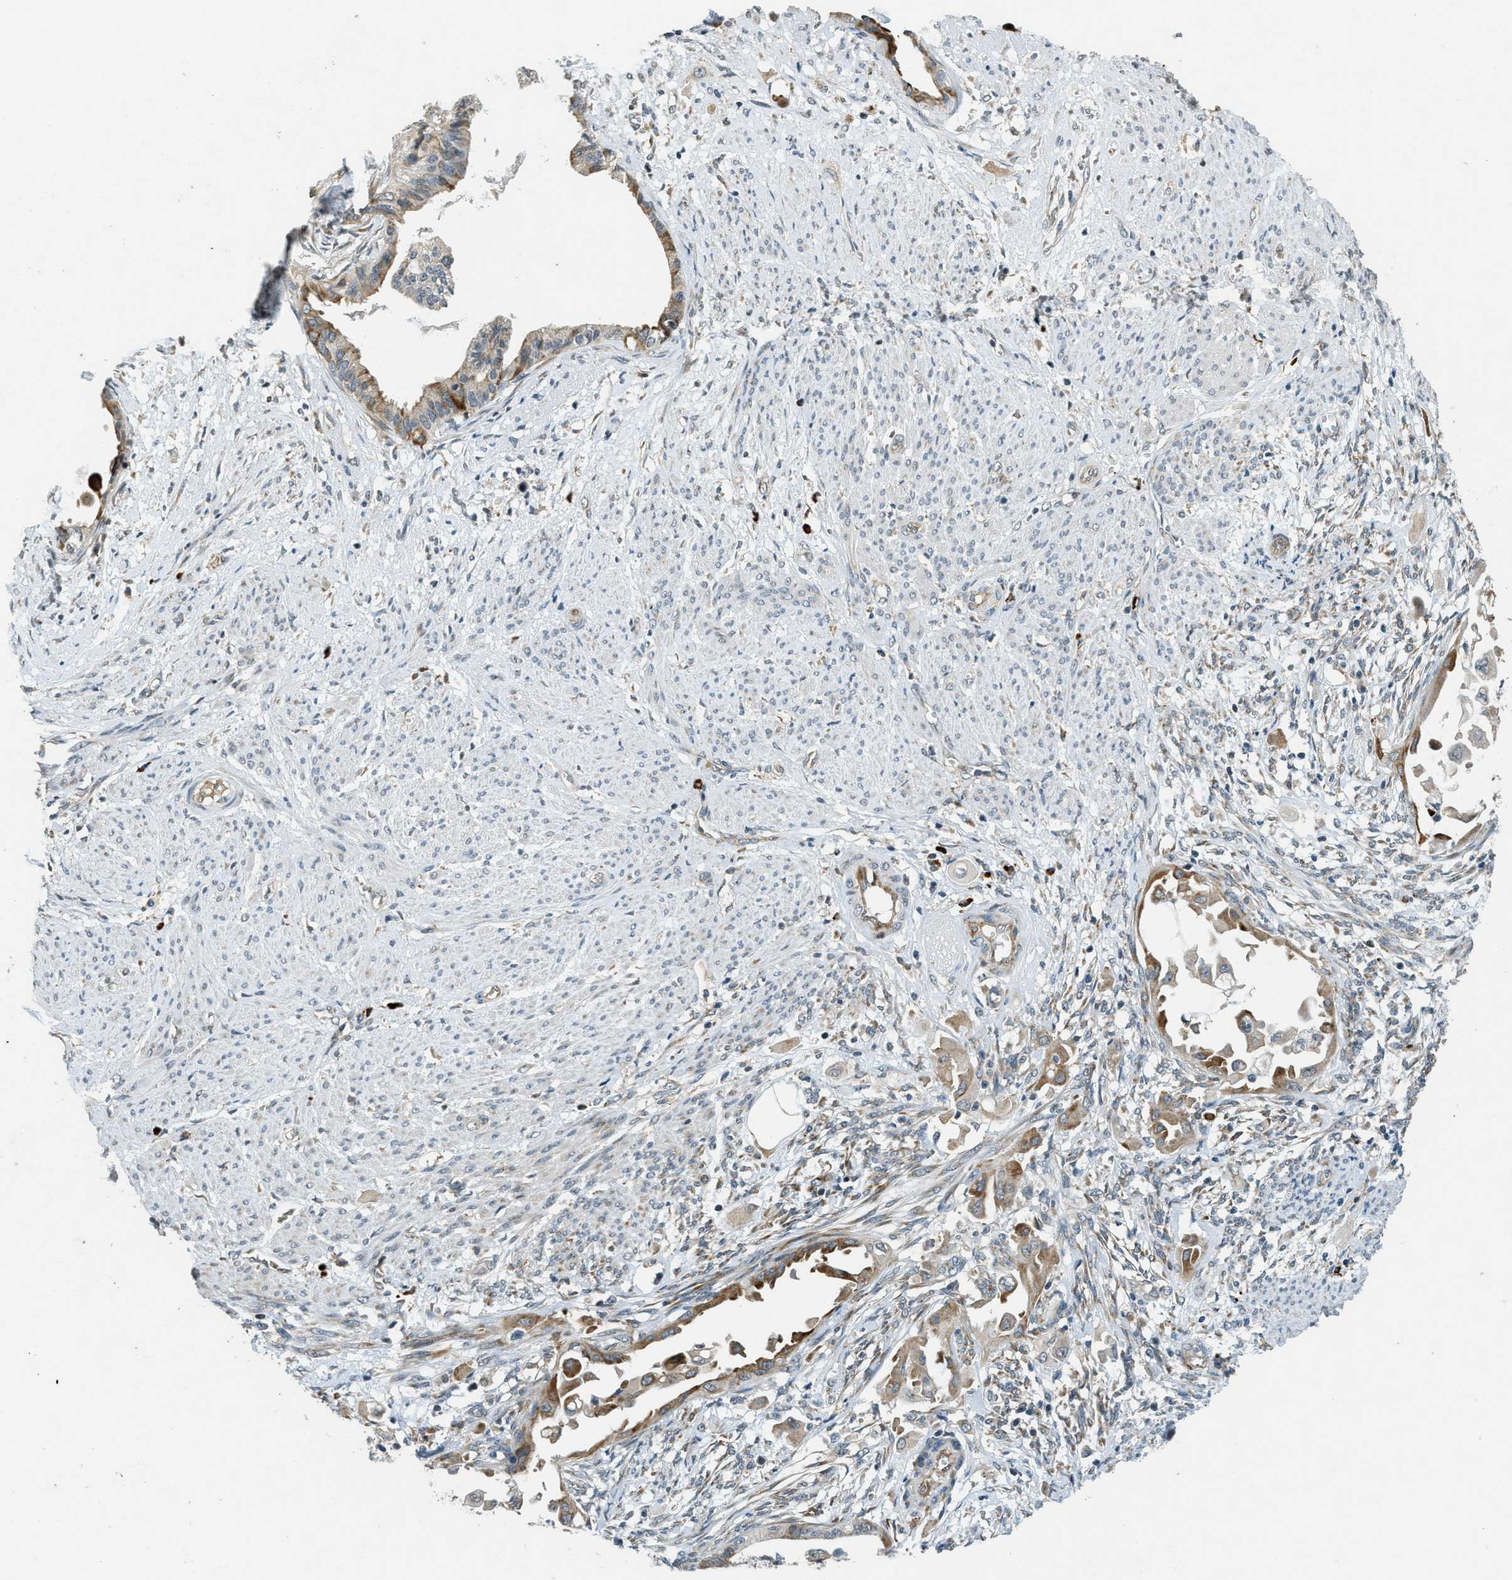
{"staining": {"intensity": "moderate", "quantity": "25%-75%", "location": "cytoplasmic/membranous"}, "tissue": "cervical cancer", "cell_type": "Tumor cells", "image_type": "cancer", "snomed": [{"axis": "morphology", "description": "Normal tissue, NOS"}, {"axis": "morphology", "description": "Adenocarcinoma, NOS"}, {"axis": "topography", "description": "Cervix"}, {"axis": "topography", "description": "Endometrium"}], "caption": "Immunohistochemistry histopathology image of human adenocarcinoma (cervical) stained for a protein (brown), which reveals medium levels of moderate cytoplasmic/membranous expression in about 25%-75% of tumor cells.", "gene": "HERC2", "patient": {"sex": "female", "age": 86}}